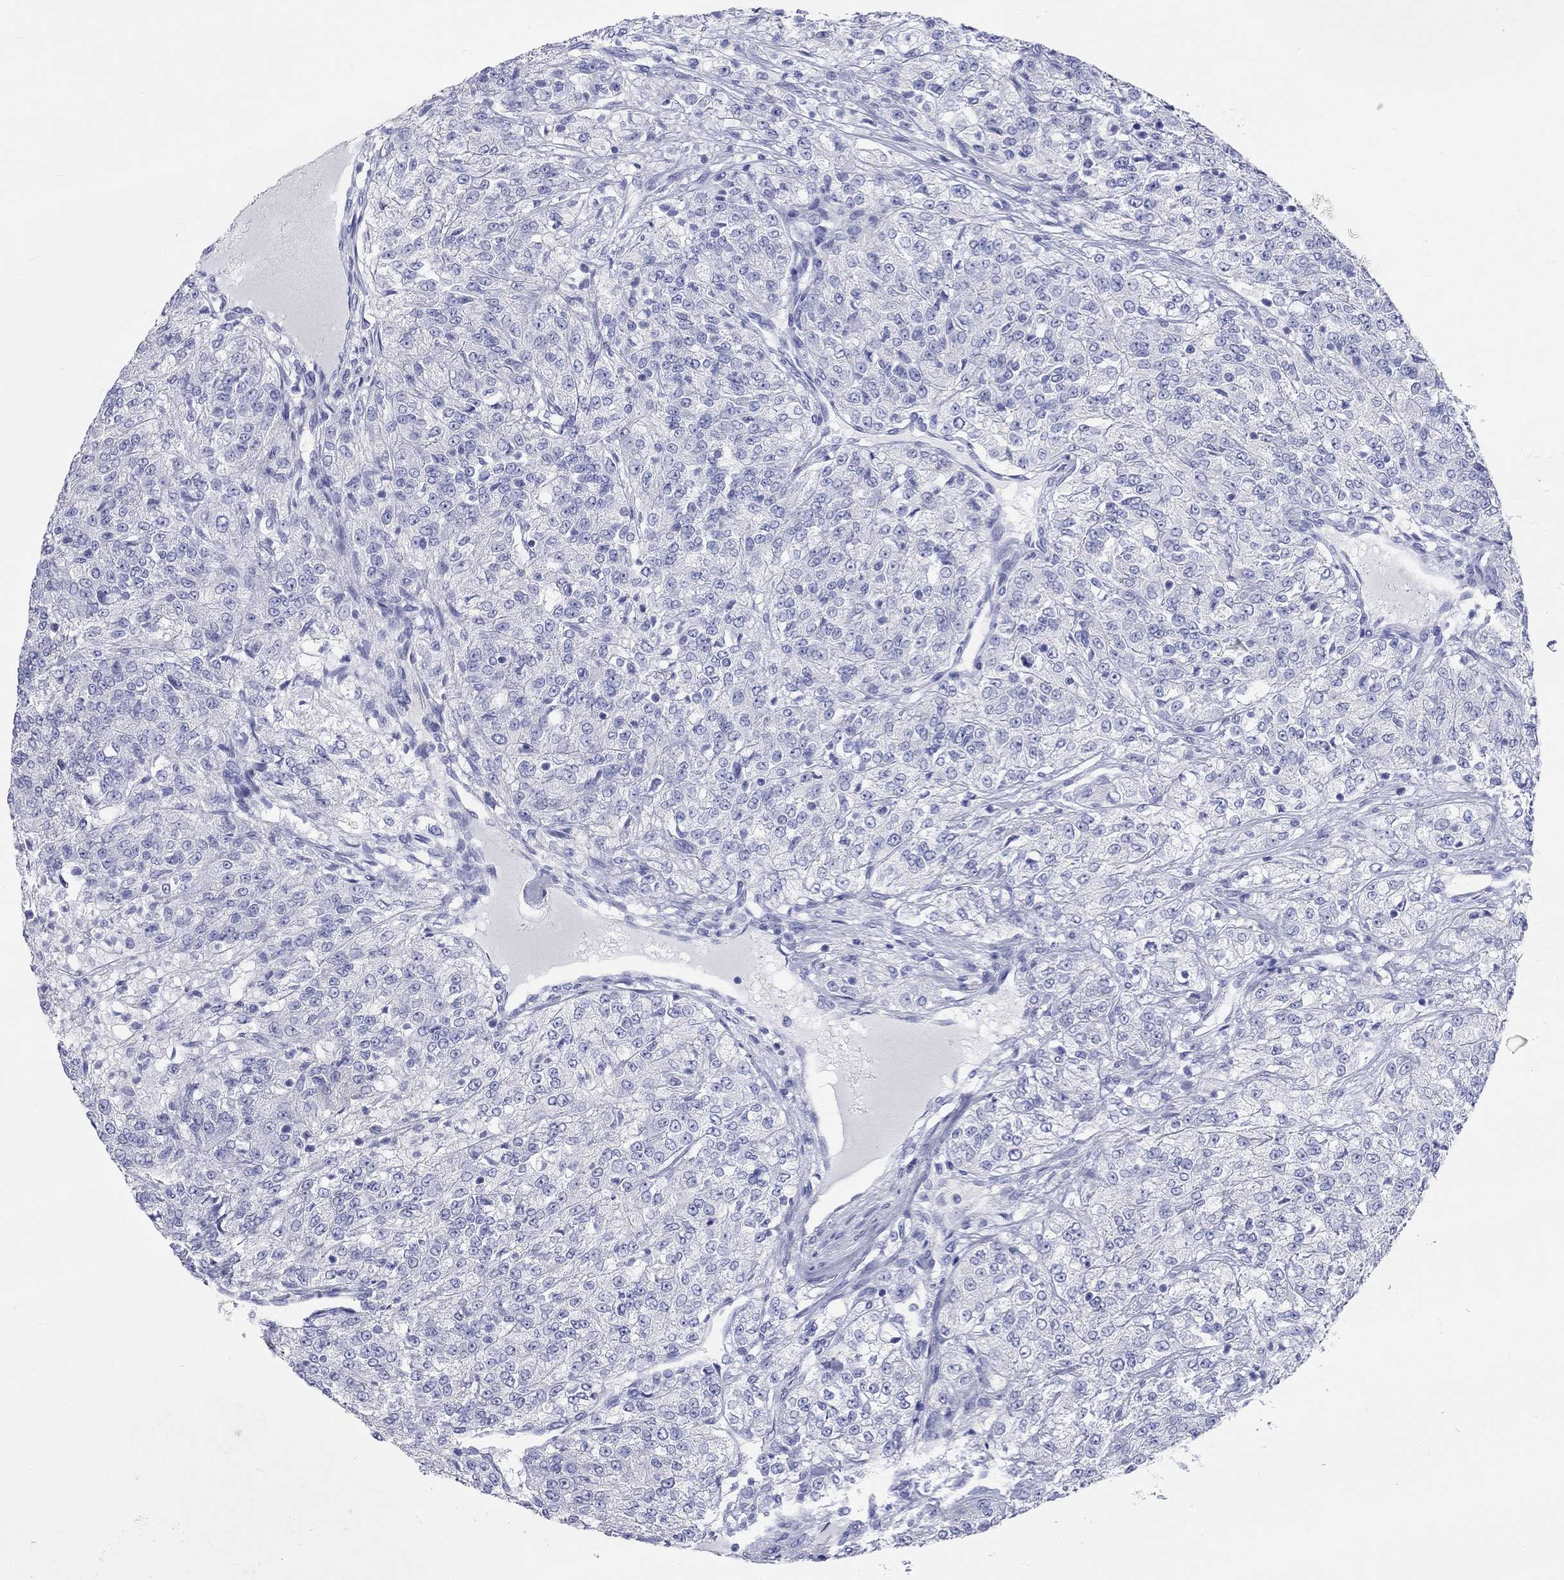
{"staining": {"intensity": "negative", "quantity": "none", "location": "none"}, "tissue": "renal cancer", "cell_type": "Tumor cells", "image_type": "cancer", "snomed": [{"axis": "morphology", "description": "Adenocarcinoma, NOS"}, {"axis": "topography", "description": "Kidney"}], "caption": "The image exhibits no significant positivity in tumor cells of renal cancer. (DAB (3,3'-diaminobenzidine) IHC, high magnification).", "gene": "SPATA9", "patient": {"sex": "female", "age": 63}}